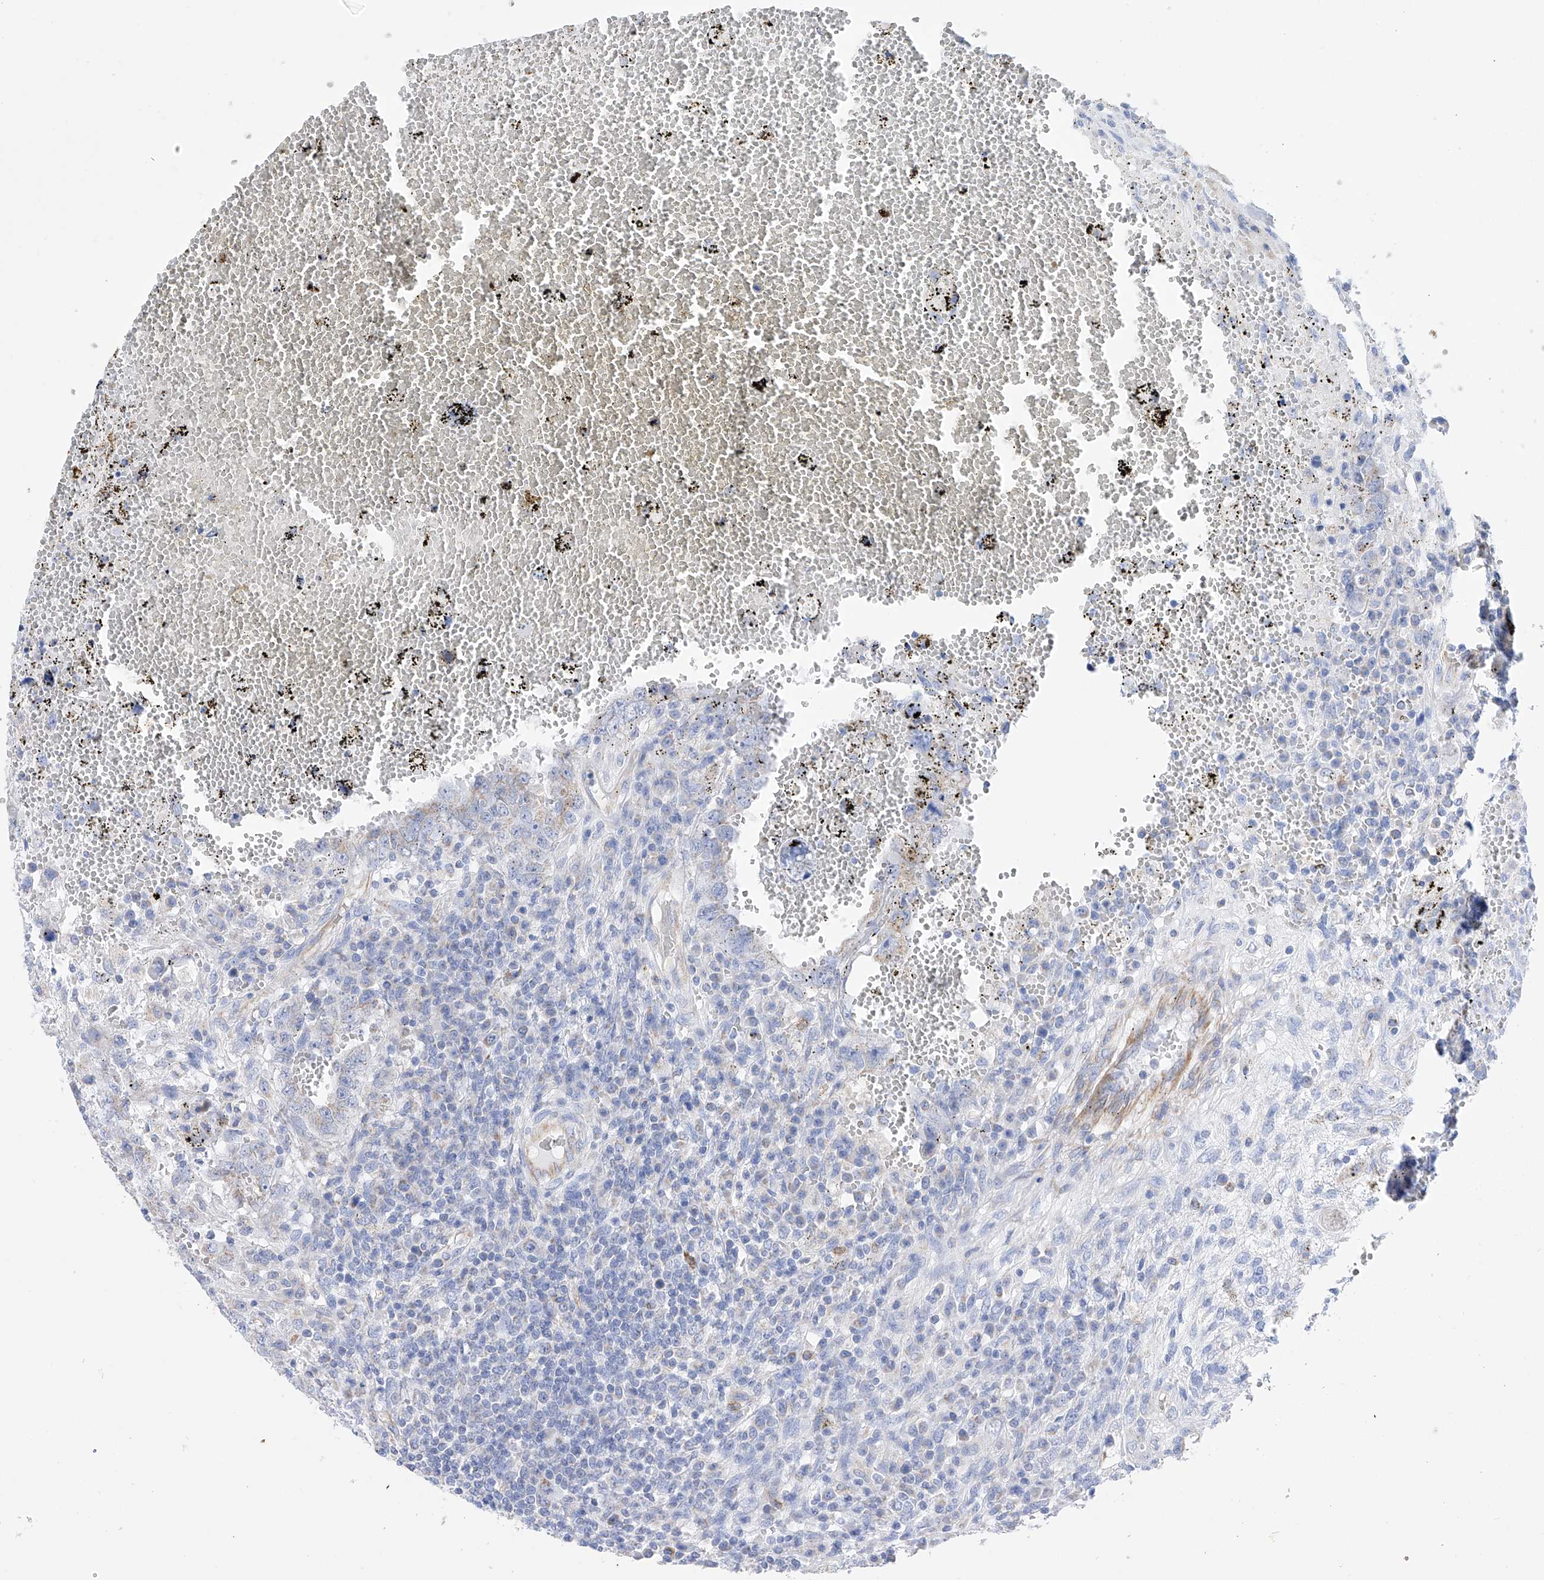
{"staining": {"intensity": "negative", "quantity": "none", "location": "none"}, "tissue": "testis cancer", "cell_type": "Tumor cells", "image_type": "cancer", "snomed": [{"axis": "morphology", "description": "Carcinoma, Embryonal, NOS"}, {"axis": "topography", "description": "Testis"}], "caption": "A photomicrograph of human testis cancer (embryonal carcinoma) is negative for staining in tumor cells.", "gene": "FLG", "patient": {"sex": "male", "age": 26}}